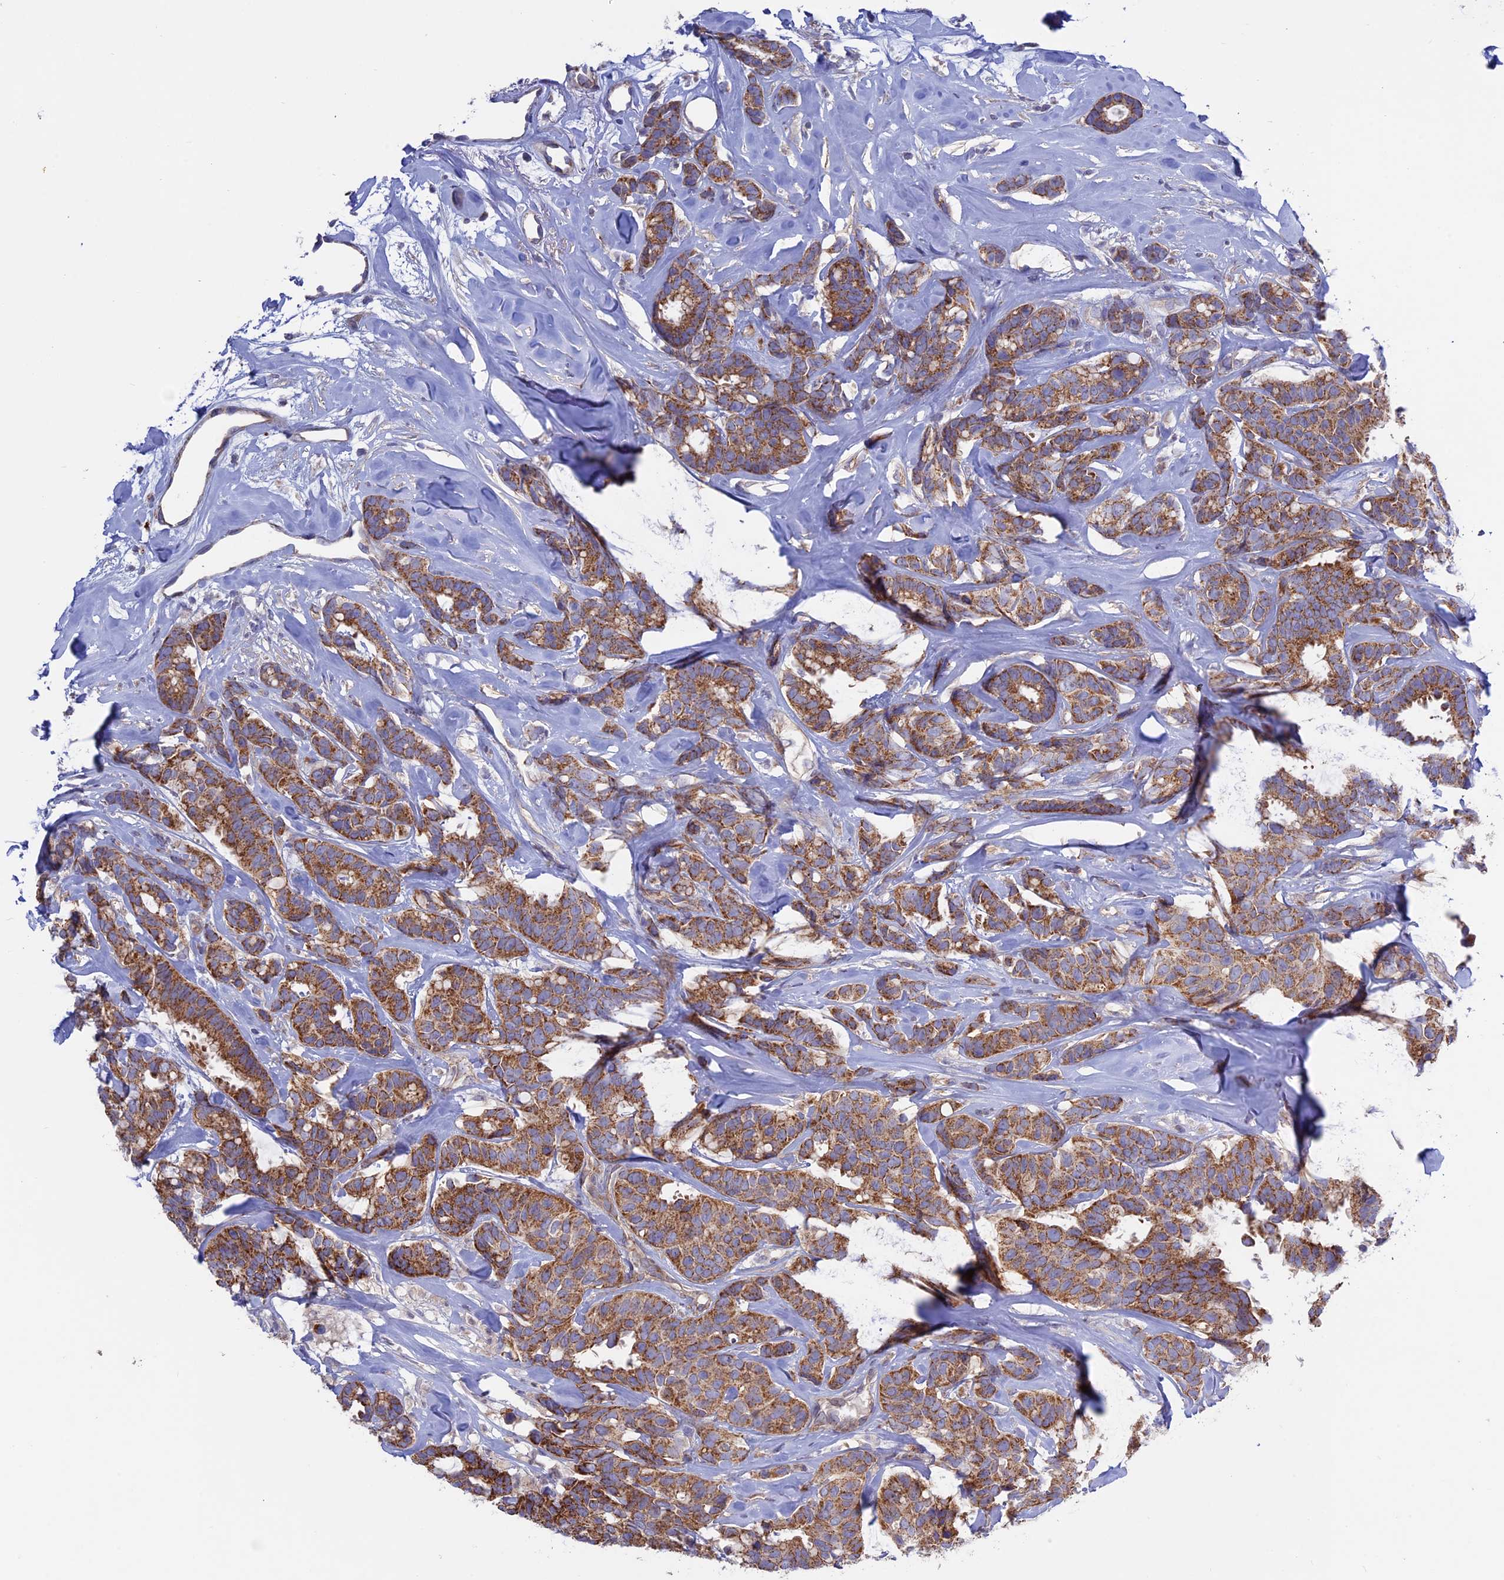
{"staining": {"intensity": "moderate", "quantity": ">75%", "location": "cytoplasmic/membranous"}, "tissue": "breast cancer", "cell_type": "Tumor cells", "image_type": "cancer", "snomed": [{"axis": "morphology", "description": "Duct carcinoma"}, {"axis": "topography", "description": "Breast"}], "caption": "Human invasive ductal carcinoma (breast) stained with a brown dye exhibits moderate cytoplasmic/membranous positive staining in approximately >75% of tumor cells.", "gene": "ETFDH", "patient": {"sex": "female", "age": 87}}